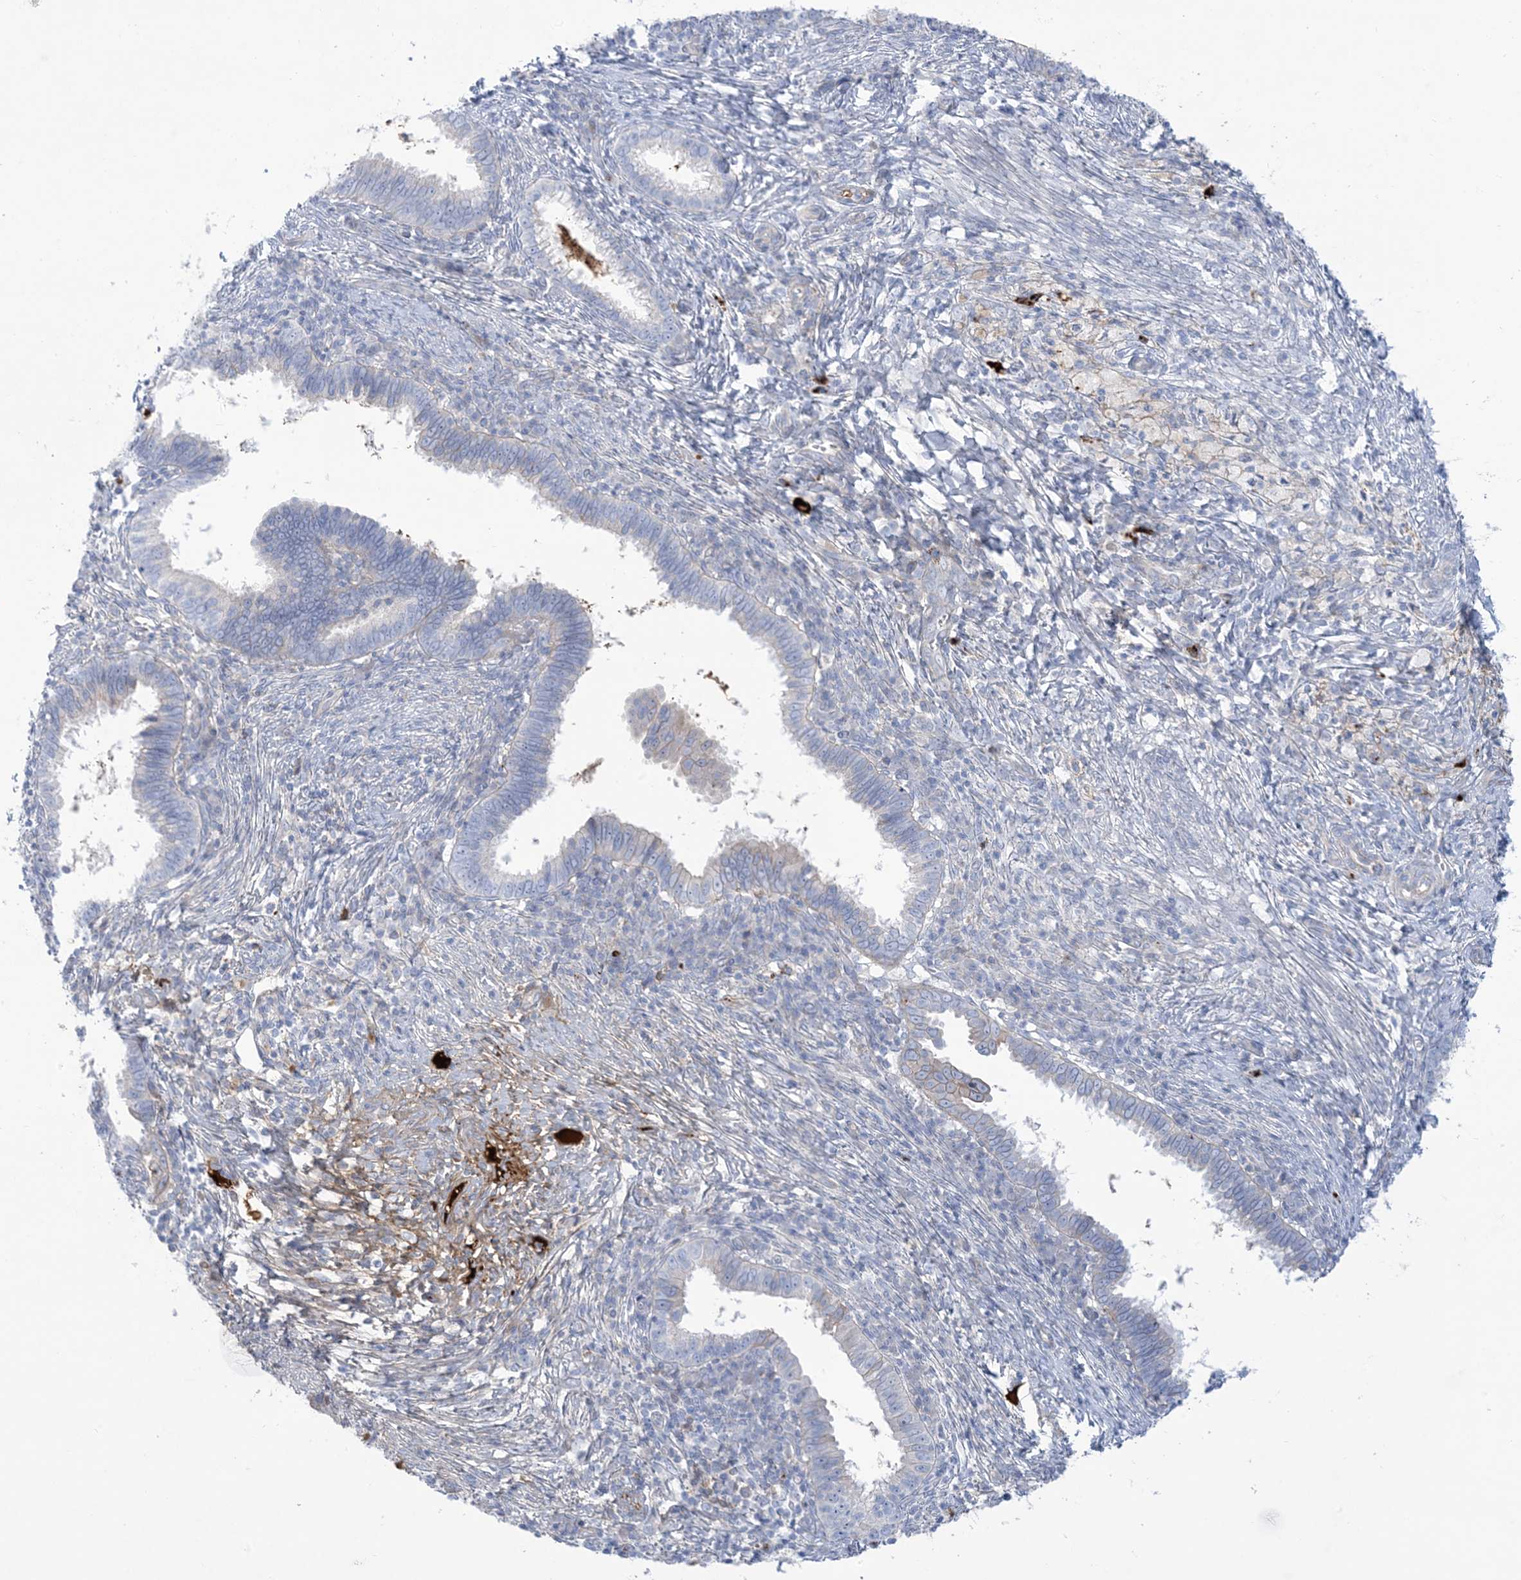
{"staining": {"intensity": "negative", "quantity": "none", "location": "none"}, "tissue": "cervical cancer", "cell_type": "Tumor cells", "image_type": "cancer", "snomed": [{"axis": "morphology", "description": "Adenocarcinoma, NOS"}, {"axis": "topography", "description": "Cervix"}], "caption": "A photomicrograph of human cervical cancer (adenocarcinoma) is negative for staining in tumor cells. (DAB immunohistochemistry with hematoxylin counter stain).", "gene": "ATP11C", "patient": {"sex": "female", "age": 36}}